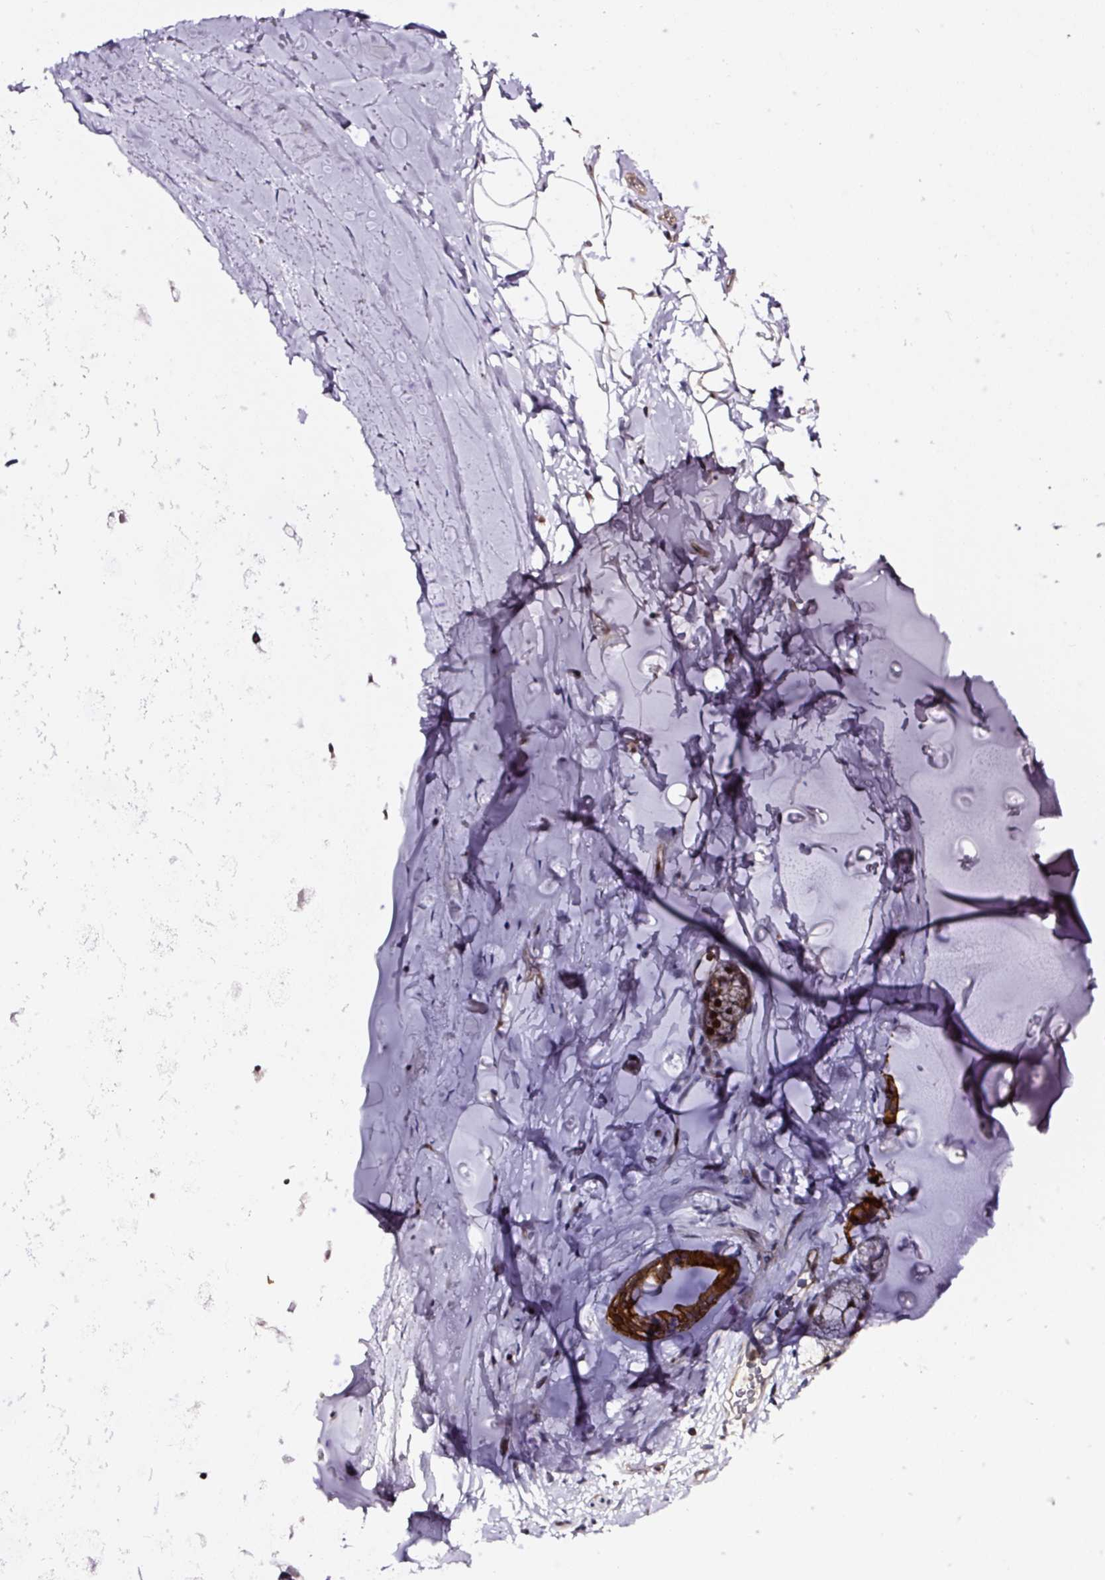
{"staining": {"intensity": "negative", "quantity": "none", "location": "none"}, "tissue": "adipose tissue", "cell_type": "Adipocytes", "image_type": "normal", "snomed": [{"axis": "morphology", "description": "Normal tissue, NOS"}, {"axis": "morphology", "description": "Squamous cell carcinoma, NOS"}, {"axis": "topography", "description": "Bronchus"}, {"axis": "topography", "description": "Lung"}], "caption": "The photomicrograph shows no significant positivity in adipocytes of adipose tissue.", "gene": "ANKRD20A1", "patient": {"sex": "female", "age": 70}}